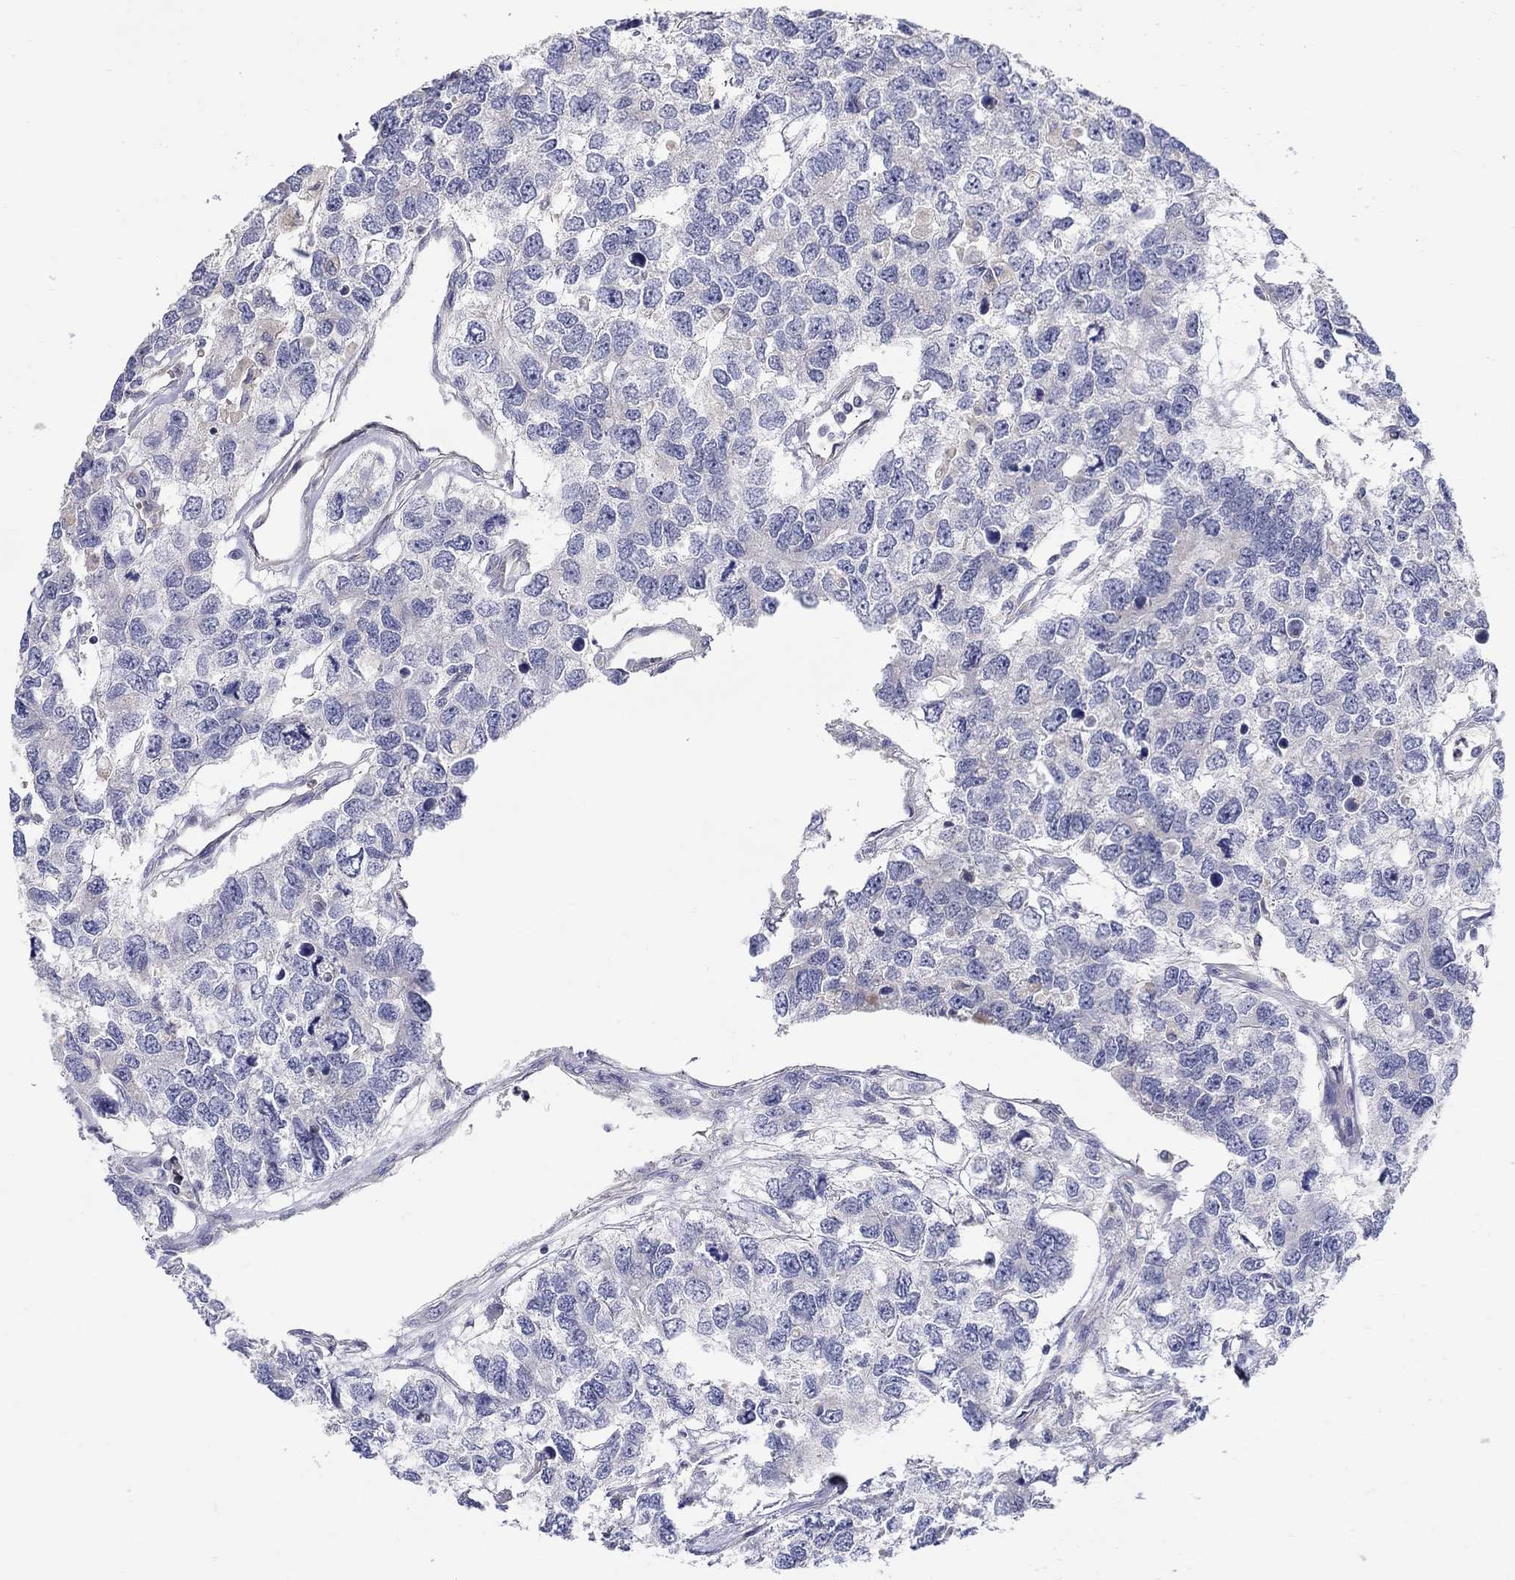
{"staining": {"intensity": "negative", "quantity": "none", "location": "none"}, "tissue": "testis cancer", "cell_type": "Tumor cells", "image_type": "cancer", "snomed": [{"axis": "morphology", "description": "Seminoma, NOS"}, {"axis": "topography", "description": "Testis"}], "caption": "Tumor cells show no significant staining in seminoma (testis).", "gene": "ABCA4", "patient": {"sex": "male", "age": 52}}